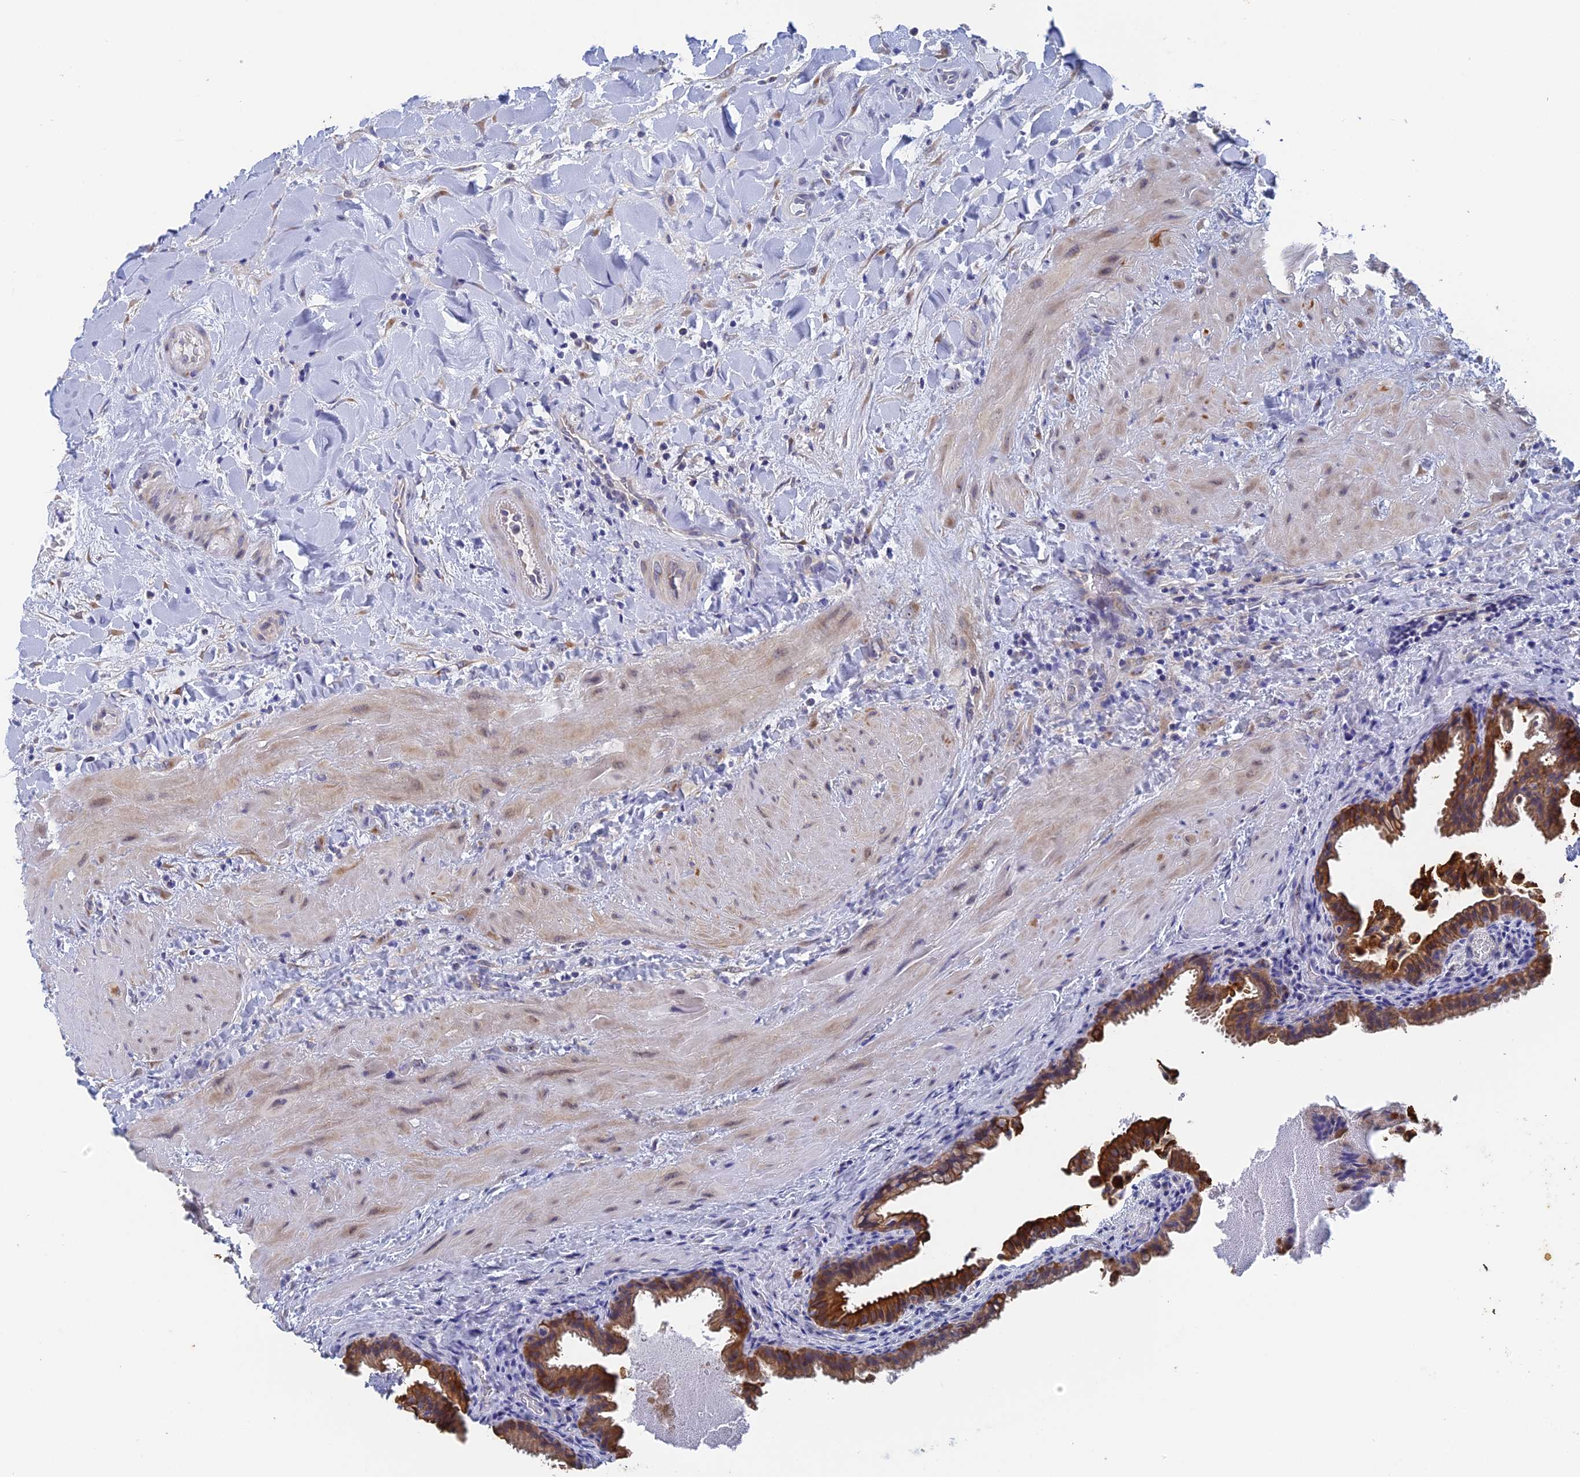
{"staining": {"intensity": "strong", "quantity": ">75%", "location": "cytoplasmic/membranous"}, "tissue": "gallbladder", "cell_type": "Glandular cells", "image_type": "normal", "snomed": [{"axis": "morphology", "description": "Normal tissue, NOS"}, {"axis": "topography", "description": "Gallbladder"}], "caption": "A brown stain labels strong cytoplasmic/membranous staining of a protein in glandular cells of benign human gallbladder. (brown staining indicates protein expression, while blue staining denotes nuclei).", "gene": "SRFBP1", "patient": {"sex": "male", "age": 24}}